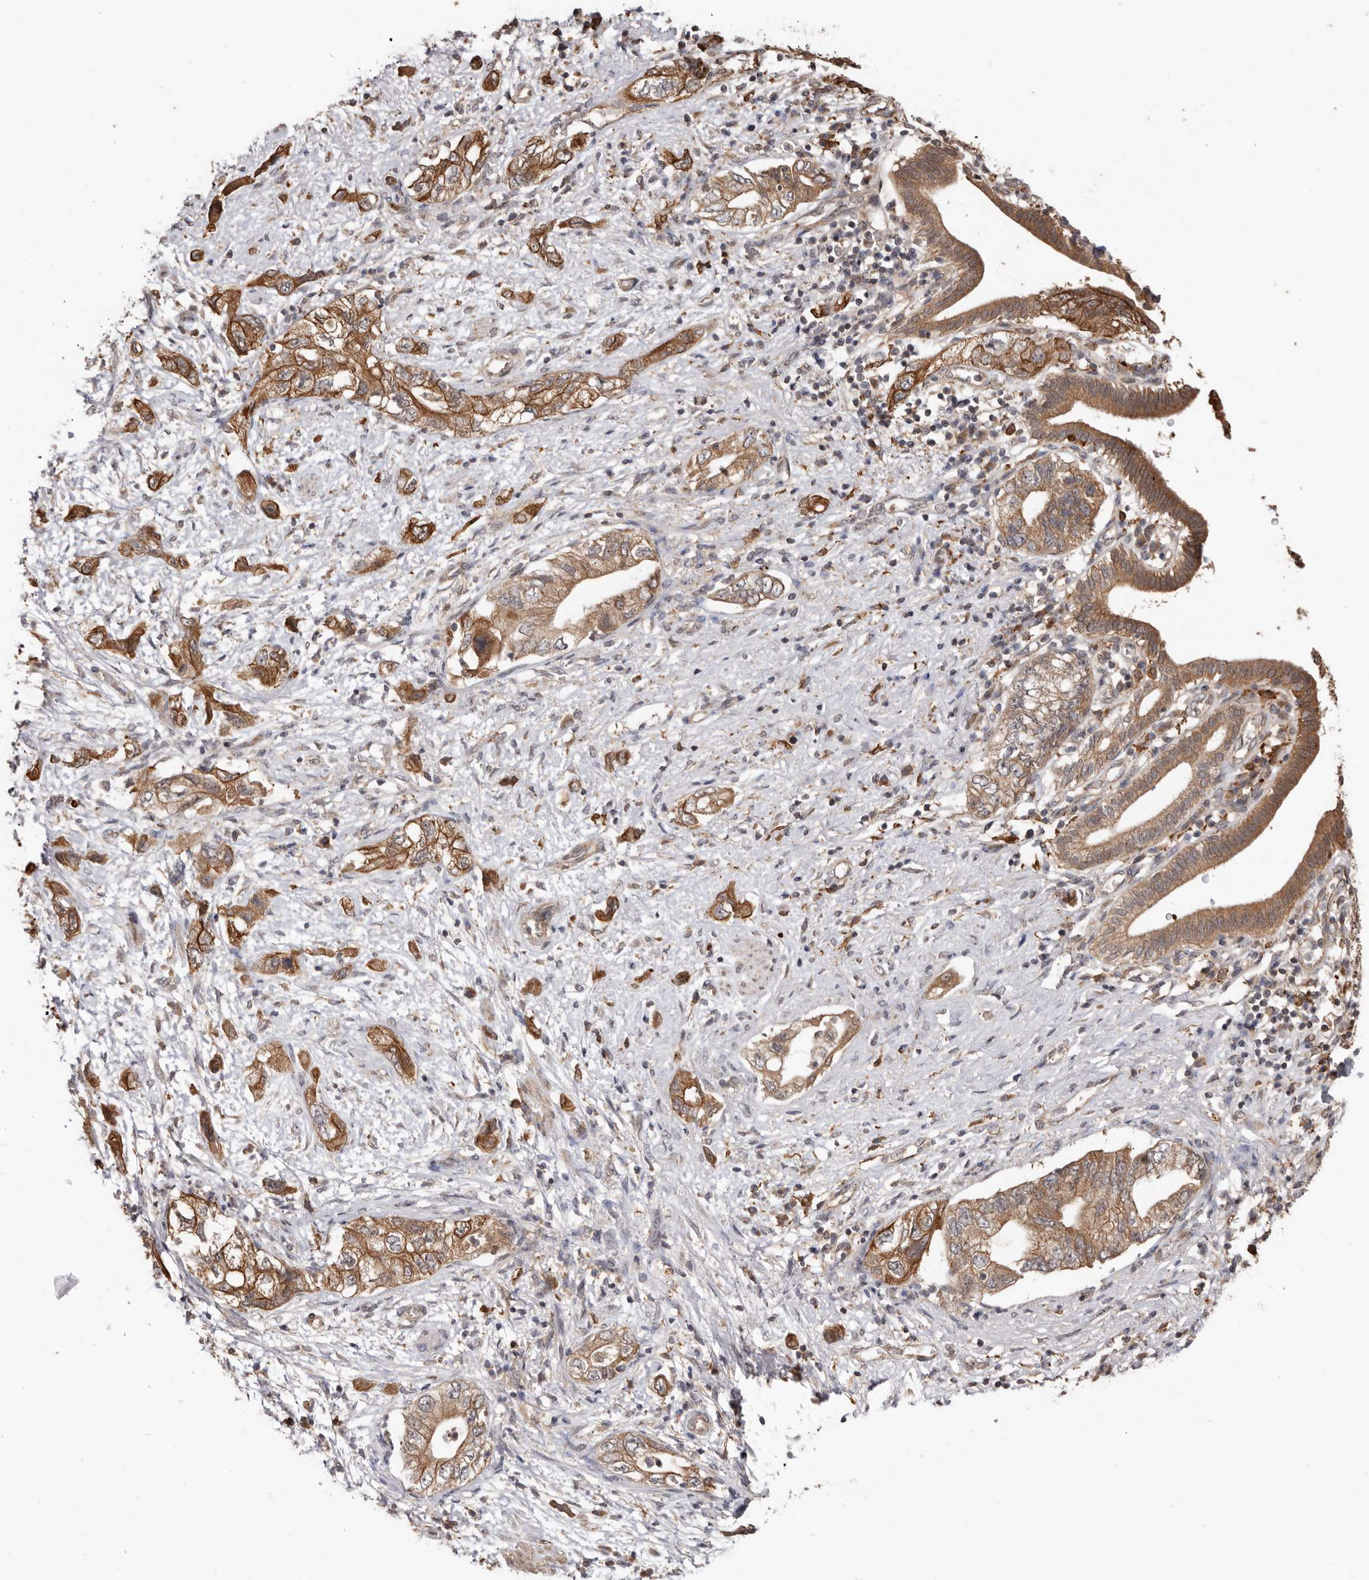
{"staining": {"intensity": "moderate", "quantity": ">75%", "location": "cytoplasmic/membranous"}, "tissue": "pancreatic cancer", "cell_type": "Tumor cells", "image_type": "cancer", "snomed": [{"axis": "morphology", "description": "Adenocarcinoma, NOS"}, {"axis": "topography", "description": "Pancreas"}], "caption": "Pancreatic cancer stained with a protein marker exhibits moderate staining in tumor cells.", "gene": "RSPO2", "patient": {"sex": "female", "age": 73}}